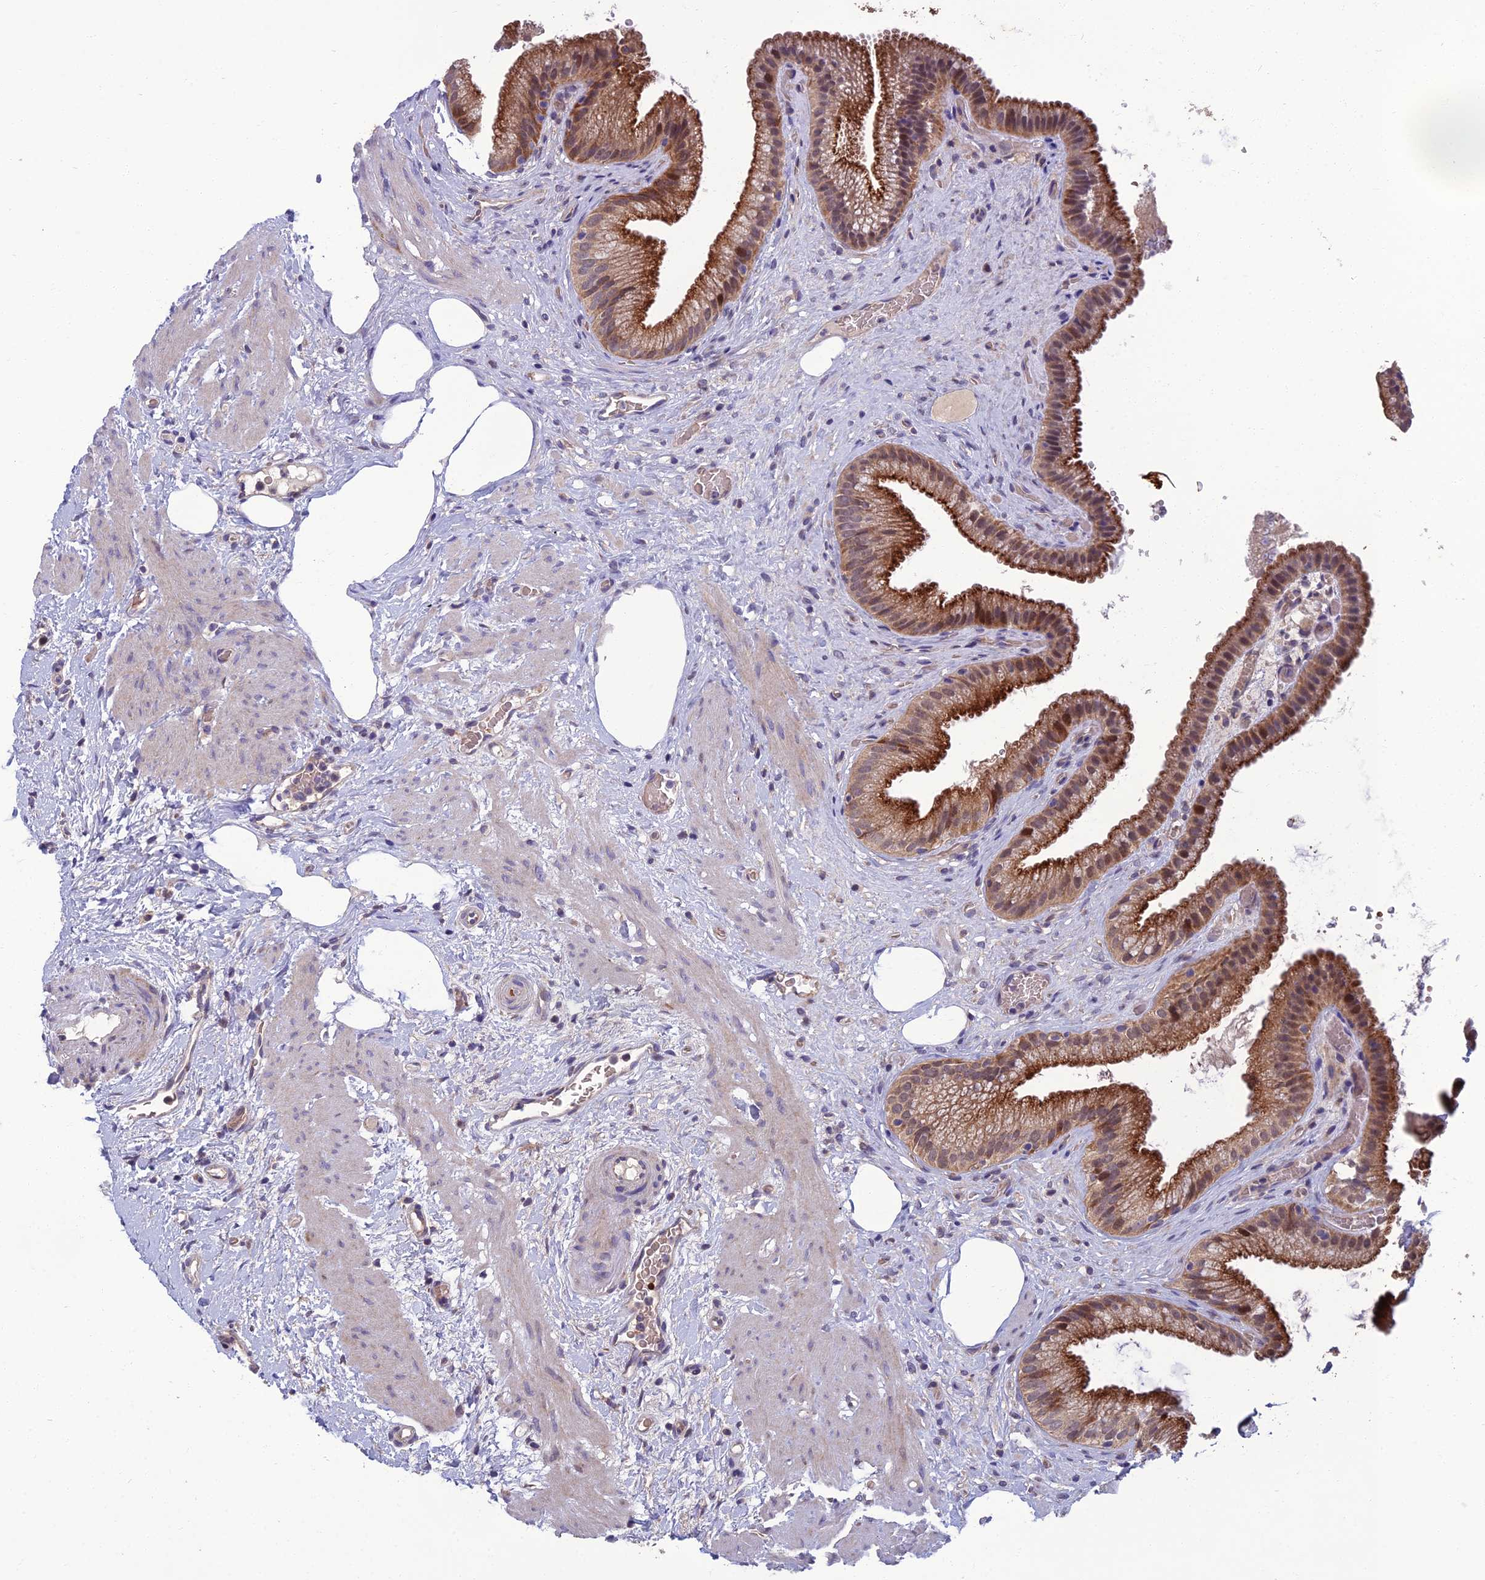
{"staining": {"intensity": "strong", "quantity": "25%-75%", "location": "cytoplasmic/membranous,nuclear"}, "tissue": "gallbladder", "cell_type": "Glandular cells", "image_type": "normal", "snomed": [{"axis": "morphology", "description": "Normal tissue, NOS"}, {"axis": "morphology", "description": "Inflammation, NOS"}, {"axis": "topography", "description": "Gallbladder"}], "caption": "Immunohistochemical staining of unremarkable gallbladder shows 25%-75% levels of strong cytoplasmic/membranous,nuclear protein staining in approximately 25%-75% of glandular cells.", "gene": "GIPC1", "patient": {"sex": "male", "age": 51}}